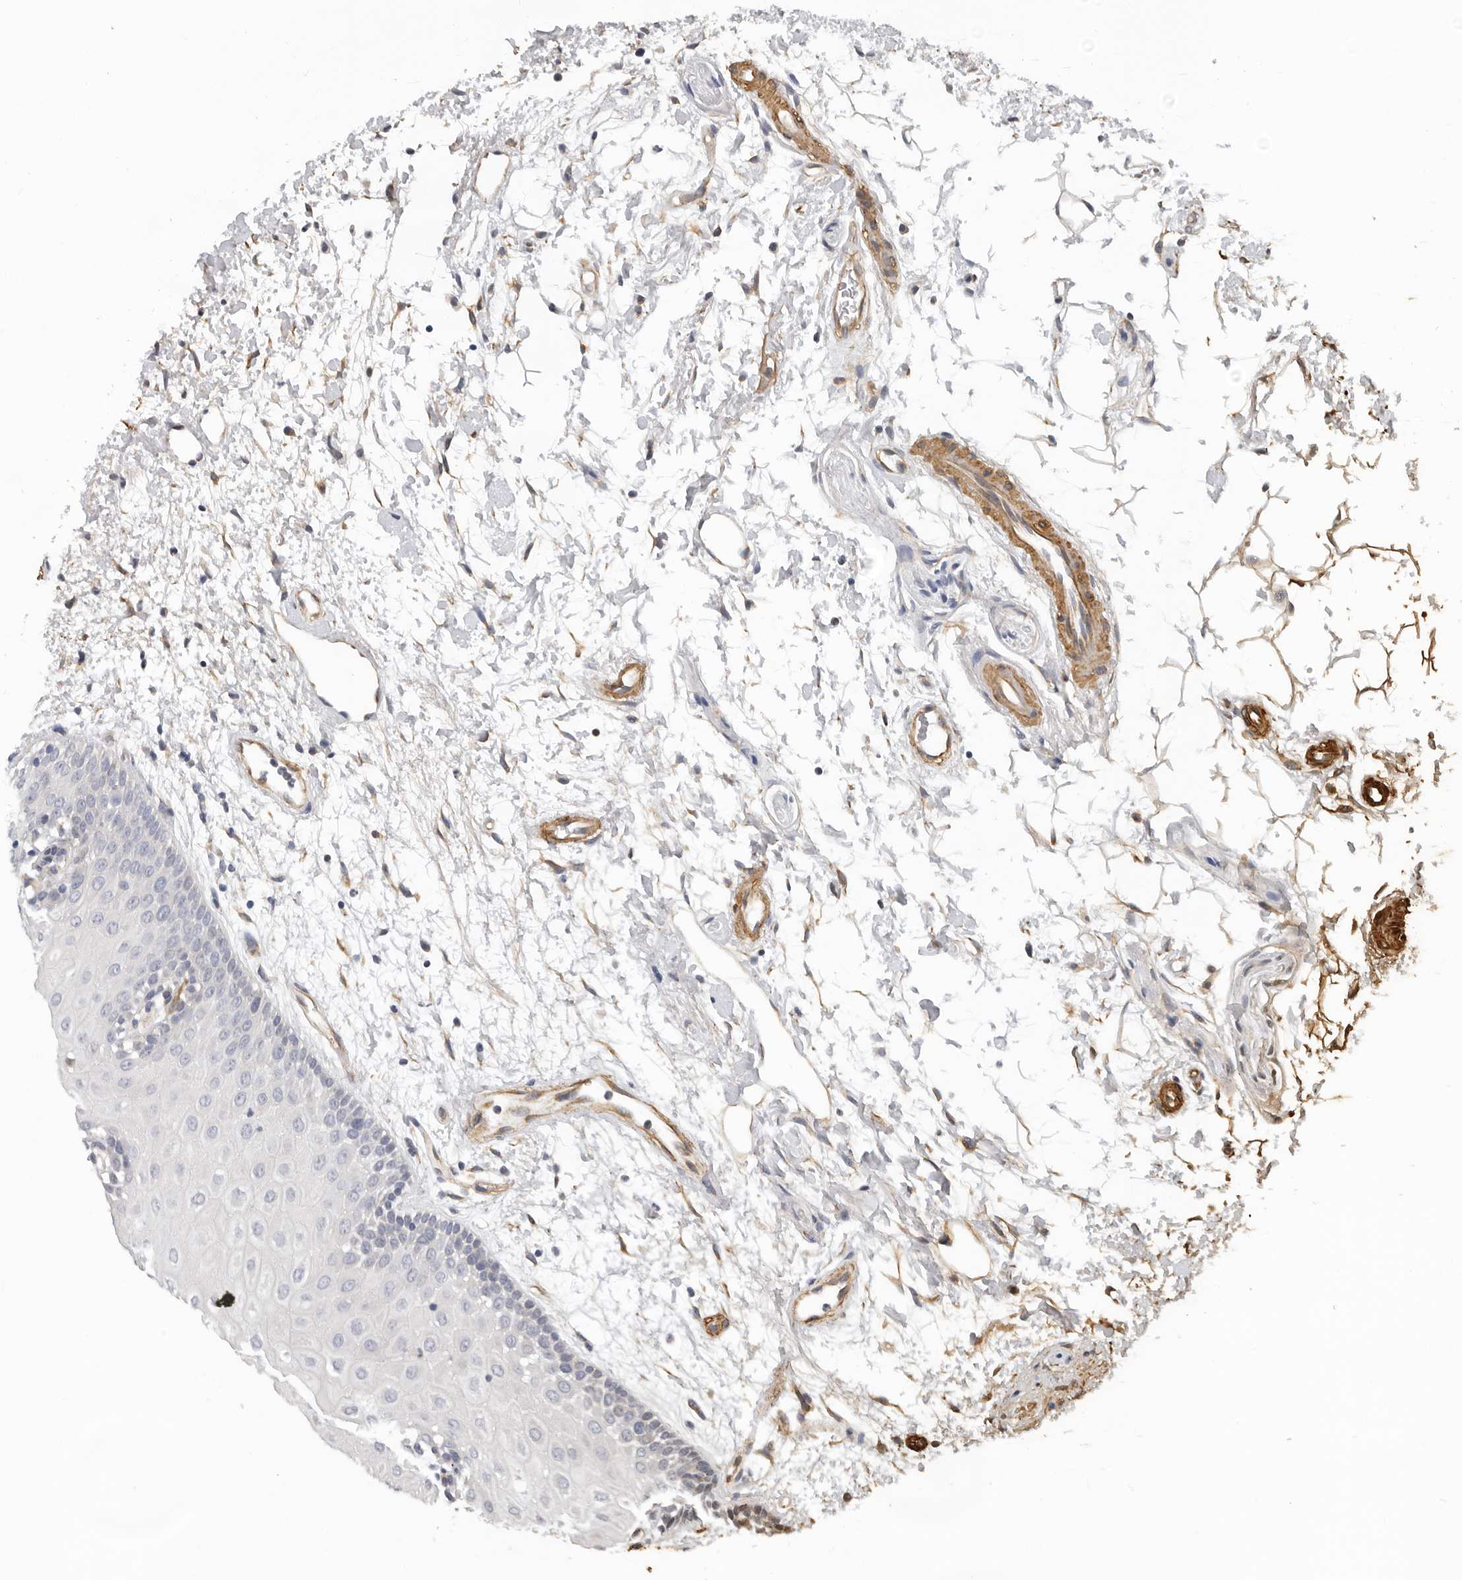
{"staining": {"intensity": "weak", "quantity": "25%-75%", "location": "cytoplasmic/membranous"}, "tissue": "oral mucosa", "cell_type": "Squamous epithelial cells", "image_type": "normal", "snomed": [{"axis": "morphology", "description": "Normal tissue, NOS"}, {"axis": "topography", "description": "Skeletal muscle"}, {"axis": "topography", "description": "Oral tissue"}, {"axis": "topography", "description": "Peripheral nerve tissue"}], "caption": "Immunohistochemistry of benign oral mucosa demonstrates low levels of weak cytoplasmic/membranous positivity in about 25%-75% of squamous epithelial cells.", "gene": "RNF157", "patient": {"sex": "female", "age": 84}}